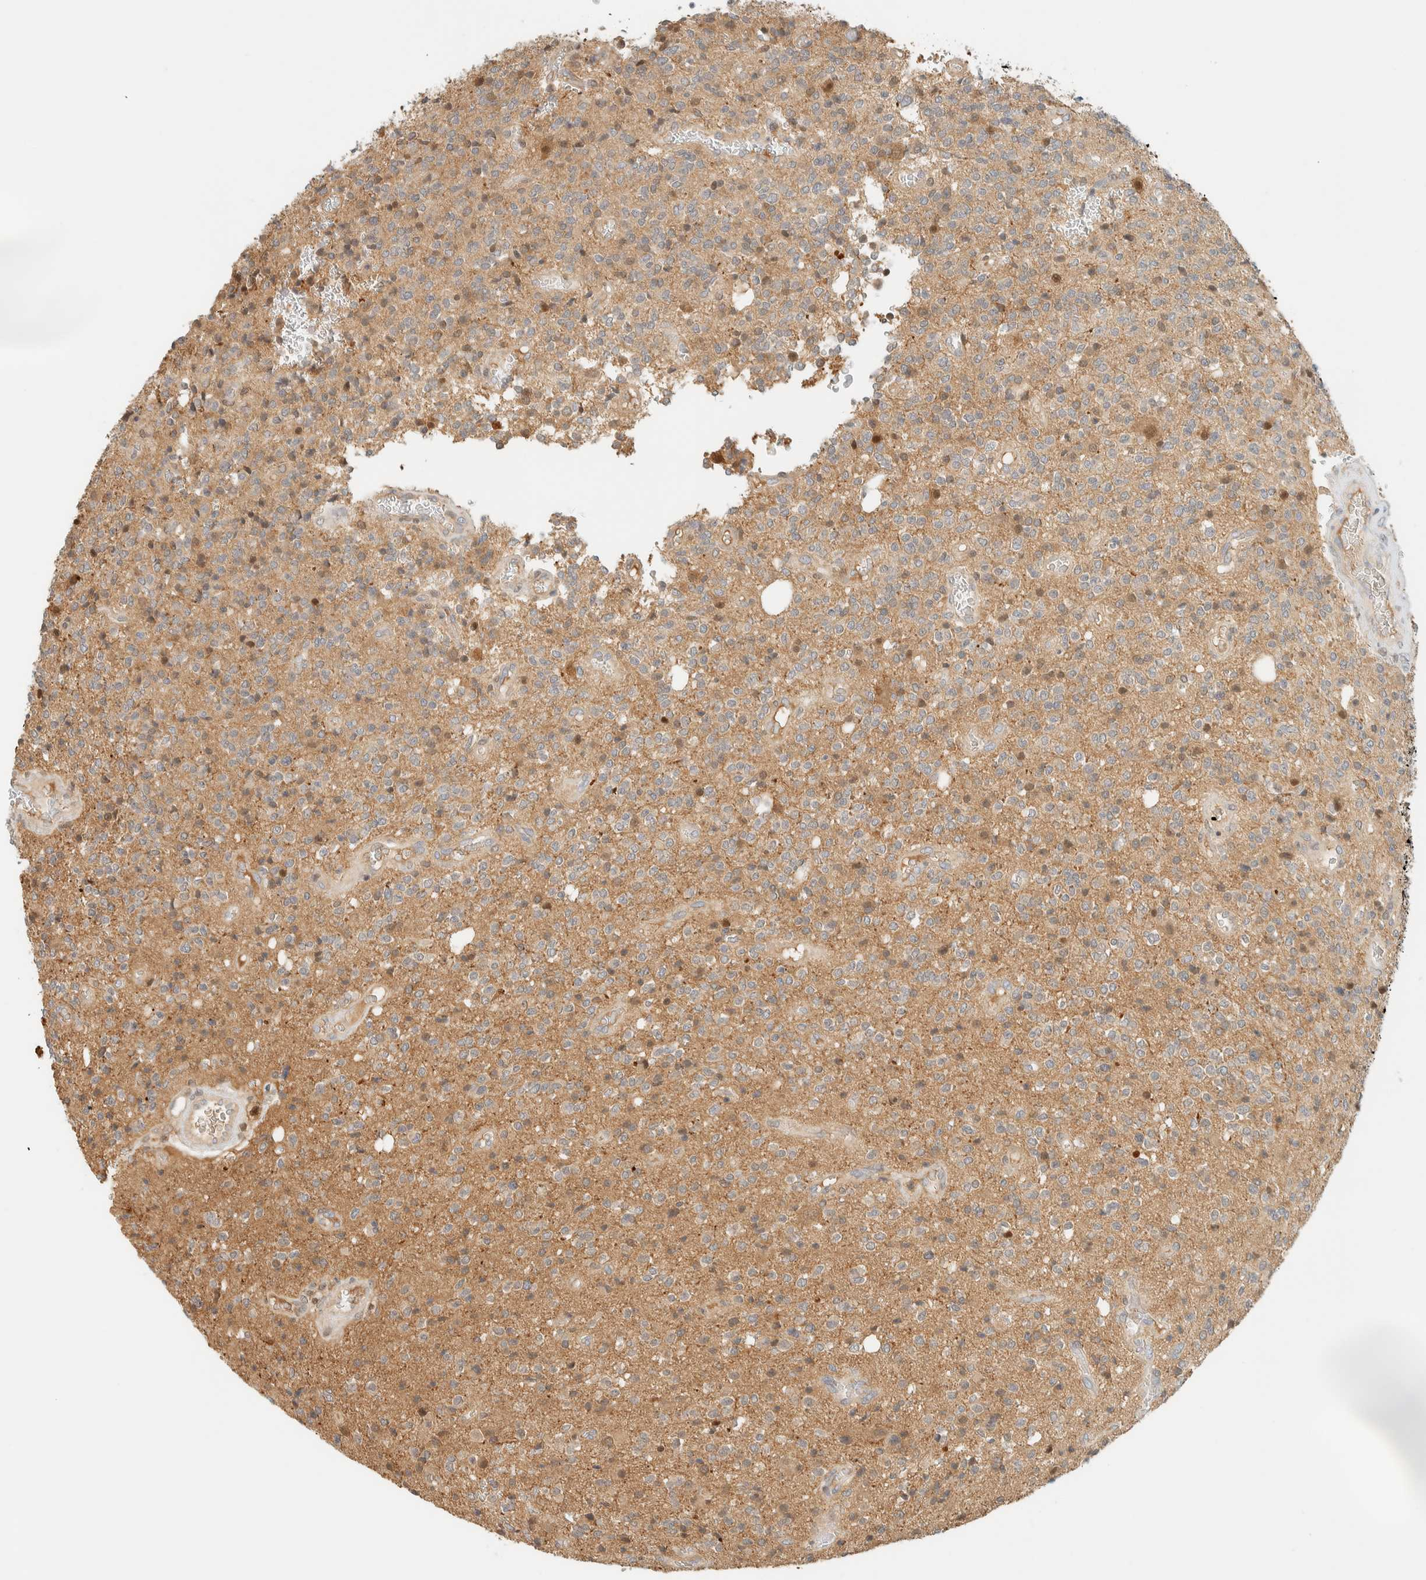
{"staining": {"intensity": "weak", "quantity": ">75%", "location": "cytoplasmic/membranous"}, "tissue": "glioma", "cell_type": "Tumor cells", "image_type": "cancer", "snomed": [{"axis": "morphology", "description": "Glioma, malignant, High grade"}, {"axis": "topography", "description": "Brain"}], "caption": "High-grade glioma (malignant) stained with immunohistochemistry demonstrates weak cytoplasmic/membranous expression in approximately >75% of tumor cells.", "gene": "ZBTB37", "patient": {"sex": "male", "age": 34}}